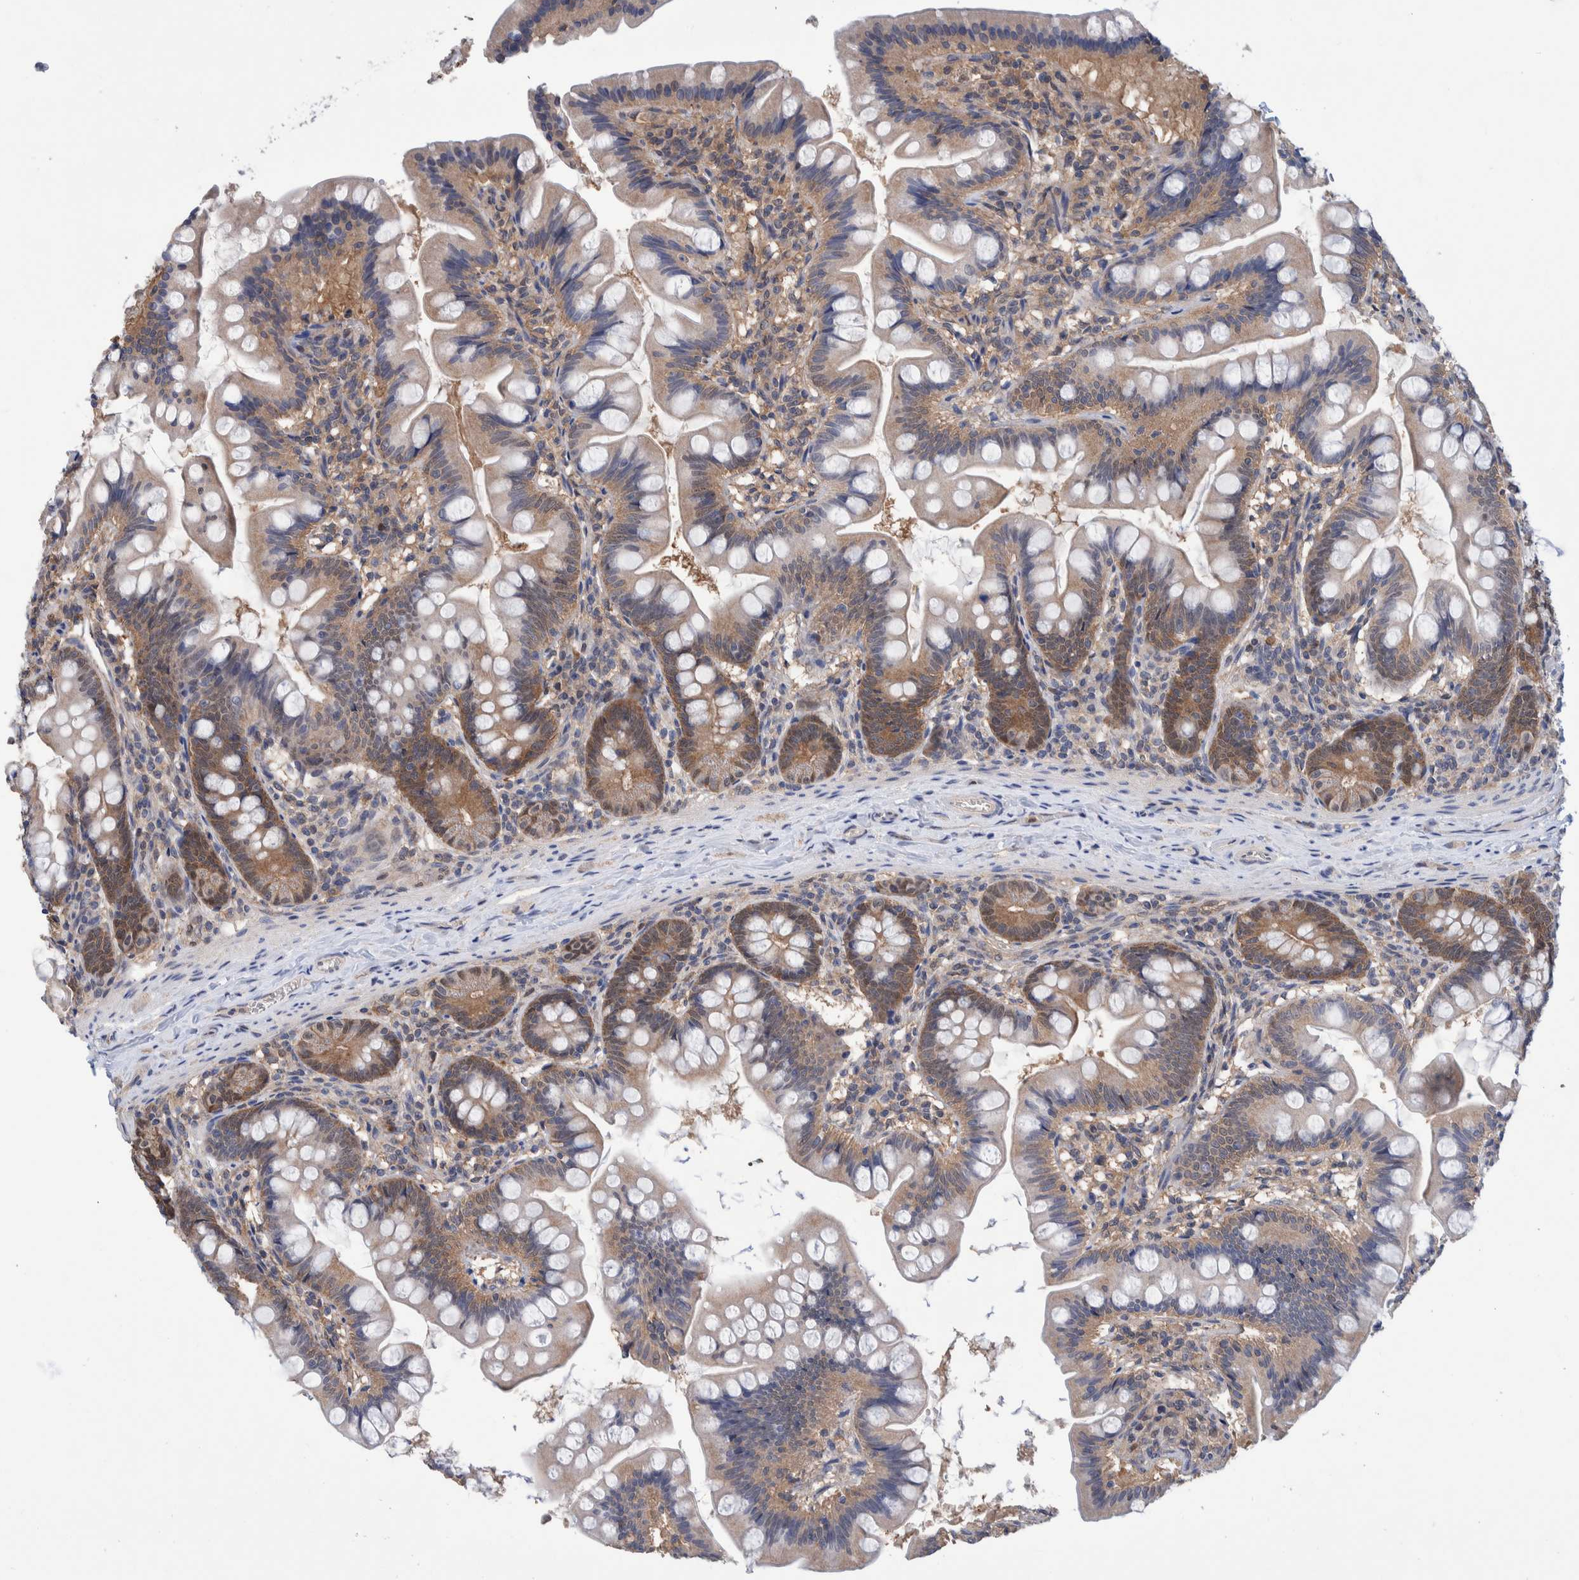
{"staining": {"intensity": "weak", "quantity": ">75%", "location": "cytoplasmic/membranous"}, "tissue": "small intestine", "cell_type": "Glandular cells", "image_type": "normal", "snomed": [{"axis": "morphology", "description": "Normal tissue, NOS"}, {"axis": "topography", "description": "Small intestine"}], "caption": "Human small intestine stained for a protein (brown) shows weak cytoplasmic/membranous positive staining in about >75% of glandular cells.", "gene": "PFAS", "patient": {"sex": "male", "age": 7}}